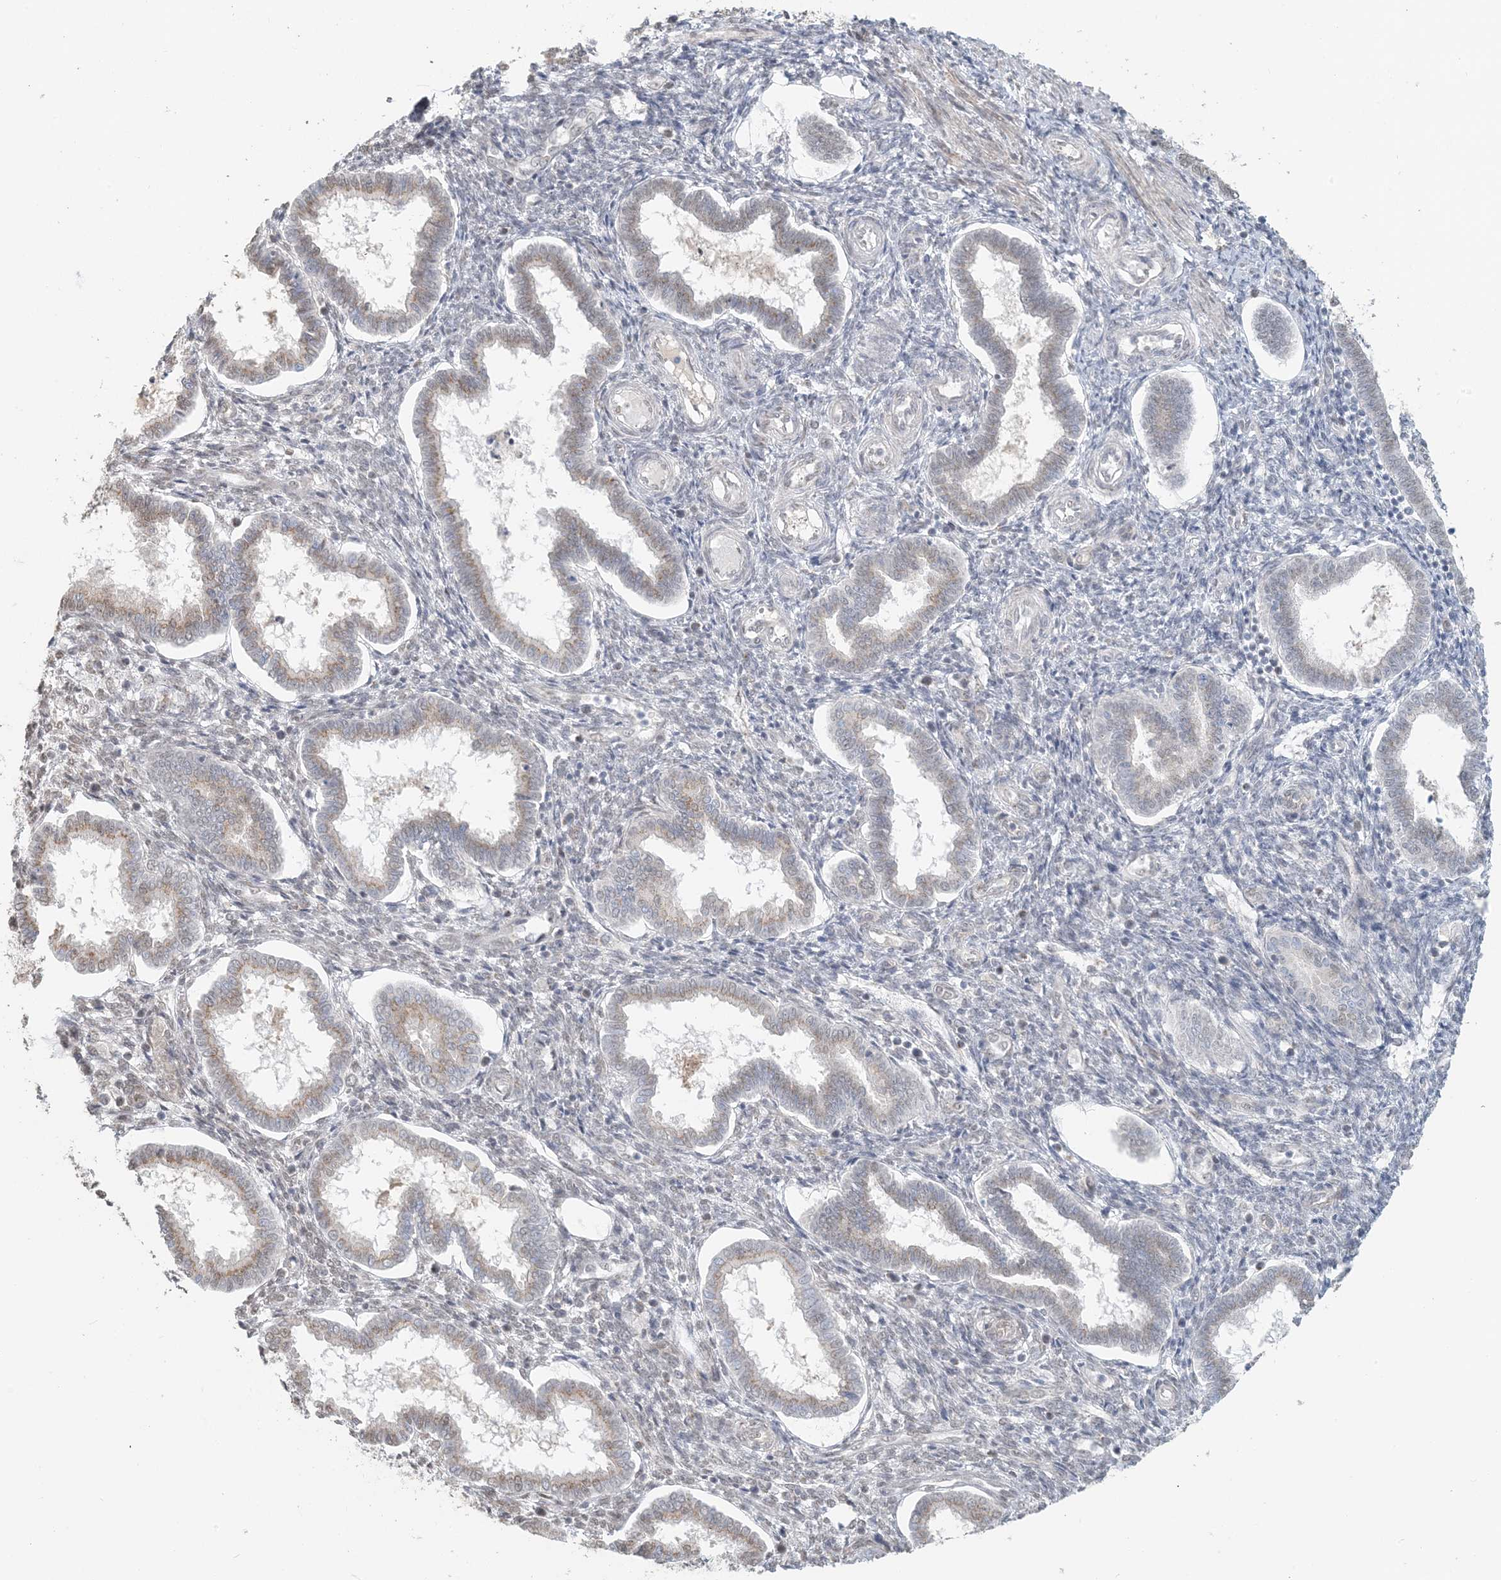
{"staining": {"intensity": "negative", "quantity": "none", "location": "none"}, "tissue": "endometrium", "cell_type": "Cells in endometrial stroma", "image_type": "normal", "snomed": [{"axis": "morphology", "description": "Normal tissue, NOS"}, {"axis": "topography", "description": "Endometrium"}], "caption": "The IHC image has no significant positivity in cells in endometrial stroma of endometrium. The staining is performed using DAB (3,3'-diaminobenzidine) brown chromogen with nuclei counter-stained in using hematoxylin.", "gene": "ZCCHC4", "patient": {"sex": "female", "age": 24}}